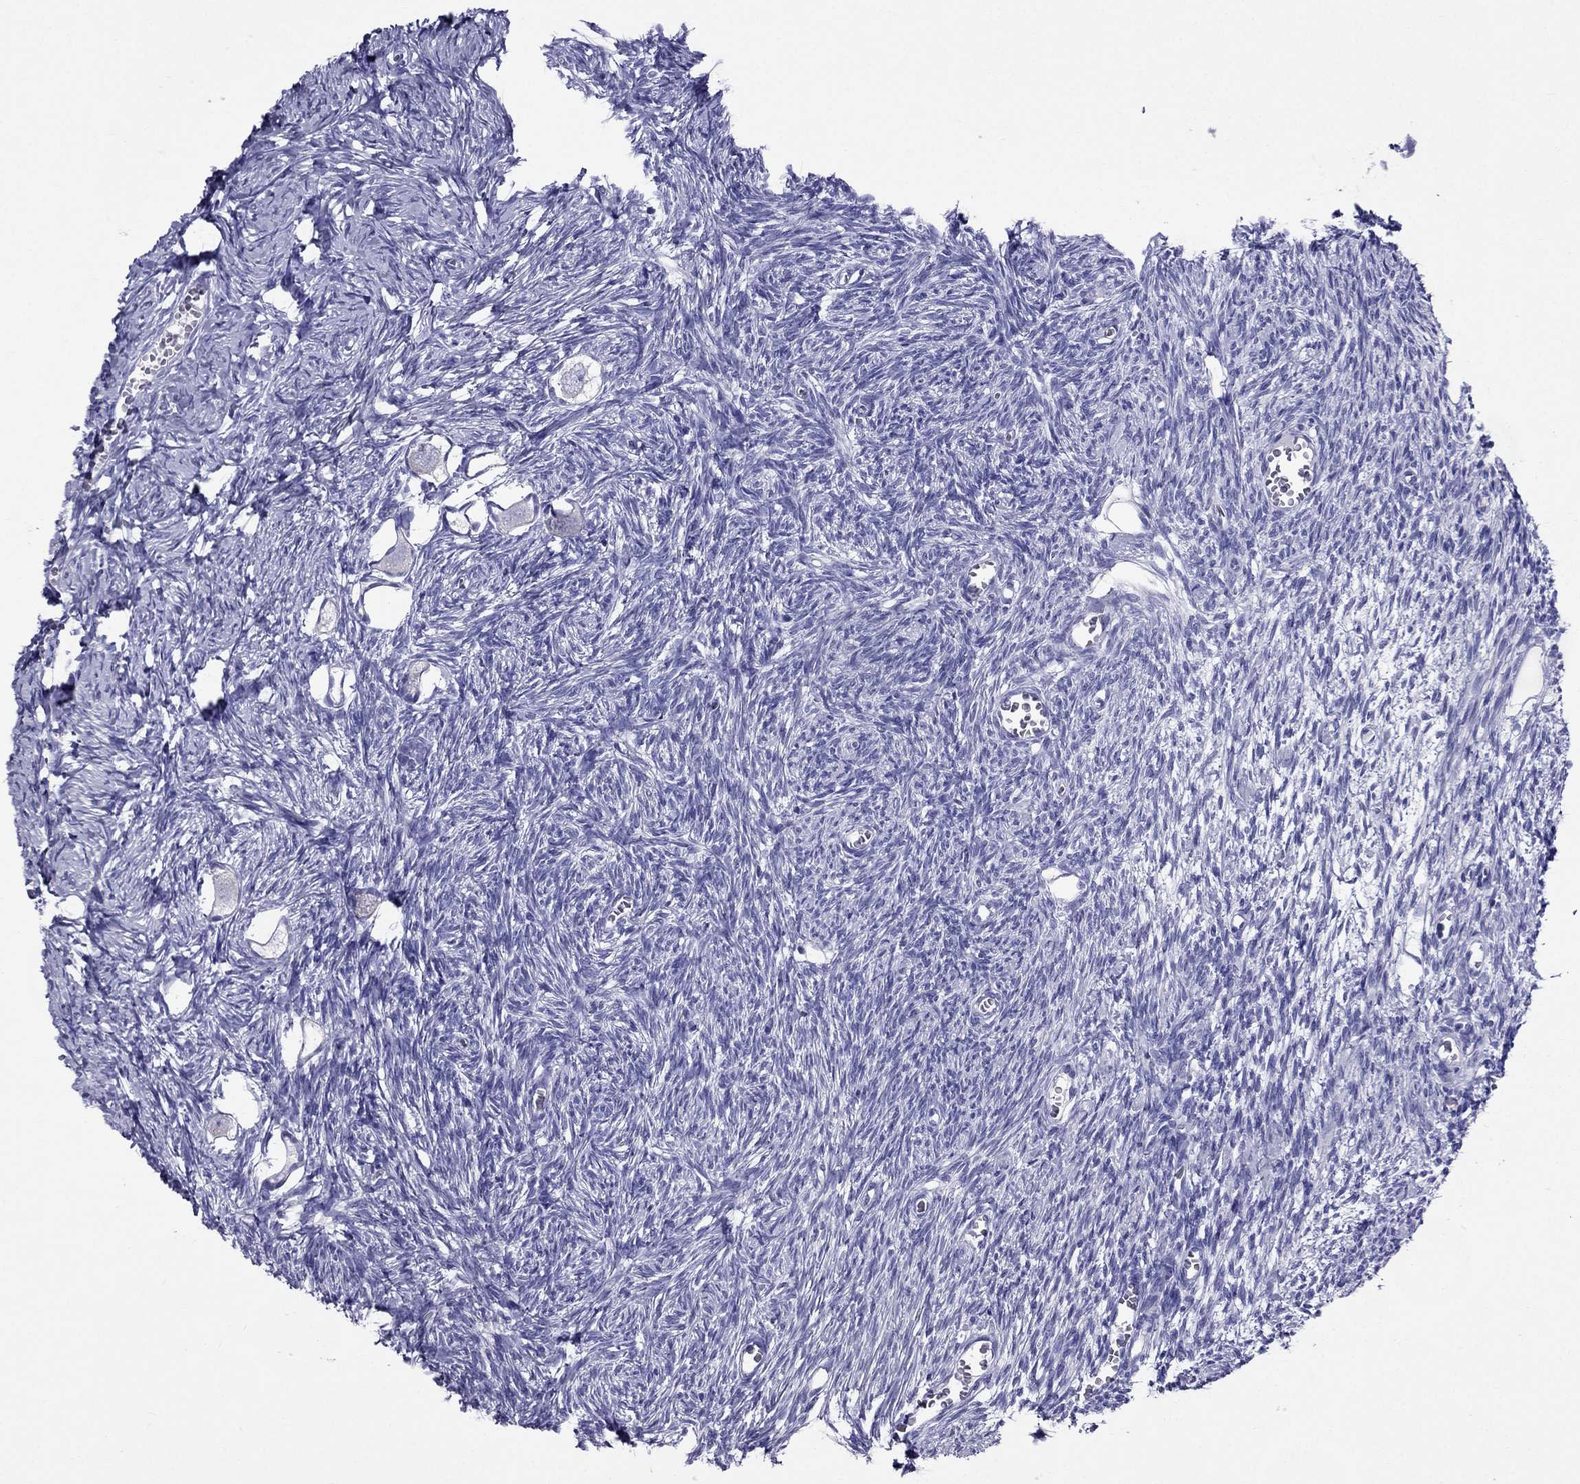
{"staining": {"intensity": "negative", "quantity": "none", "location": "none"}, "tissue": "ovary", "cell_type": "Follicle cells", "image_type": "normal", "snomed": [{"axis": "morphology", "description": "Normal tissue, NOS"}, {"axis": "topography", "description": "Ovary"}], "caption": "This is a image of immunohistochemistry staining of normal ovary, which shows no expression in follicle cells.", "gene": "ZNF541", "patient": {"sex": "female", "age": 27}}